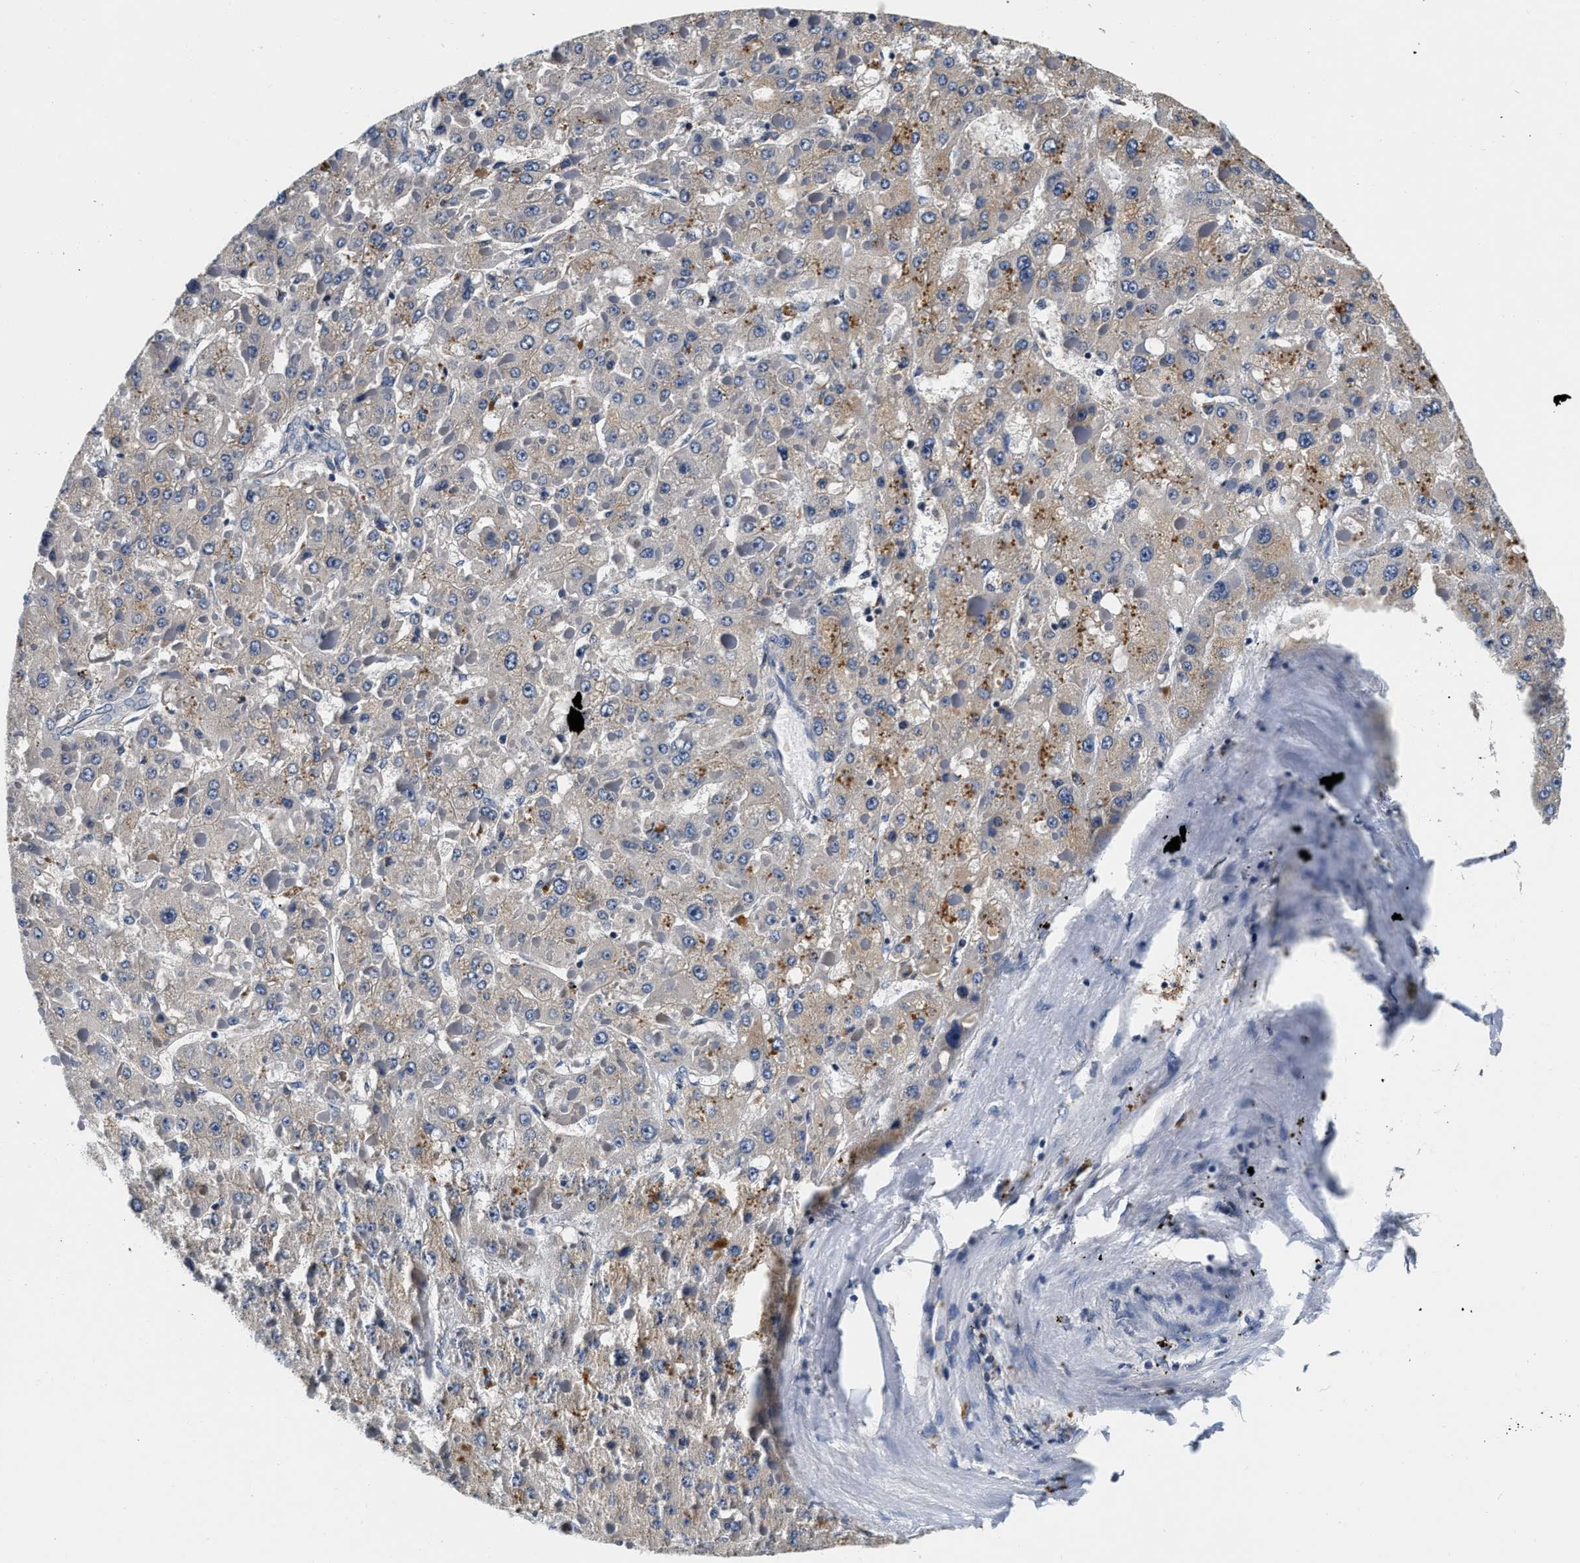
{"staining": {"intensity": "moderate", "quantity": "<25%", "location": "cytoplasmic/membranous"}, "tissue": "liver cancer", "cell_type": "Tumor cells", "image_type": "cancer", "snomed": [{"axis": "morphology", "description": "Carcinoma, Hepatocellular, NOS"}, {"axis": "topography", "description": "Liver"}], "caption": "Protein staining reveals moderate cytoplasmic/membranous expression in approximately <25% of tumor cells in liver cancer (hepatocellular carcinoma).", "gene": "ABCG8", "patient": {"sex": "female", "age": 73}}